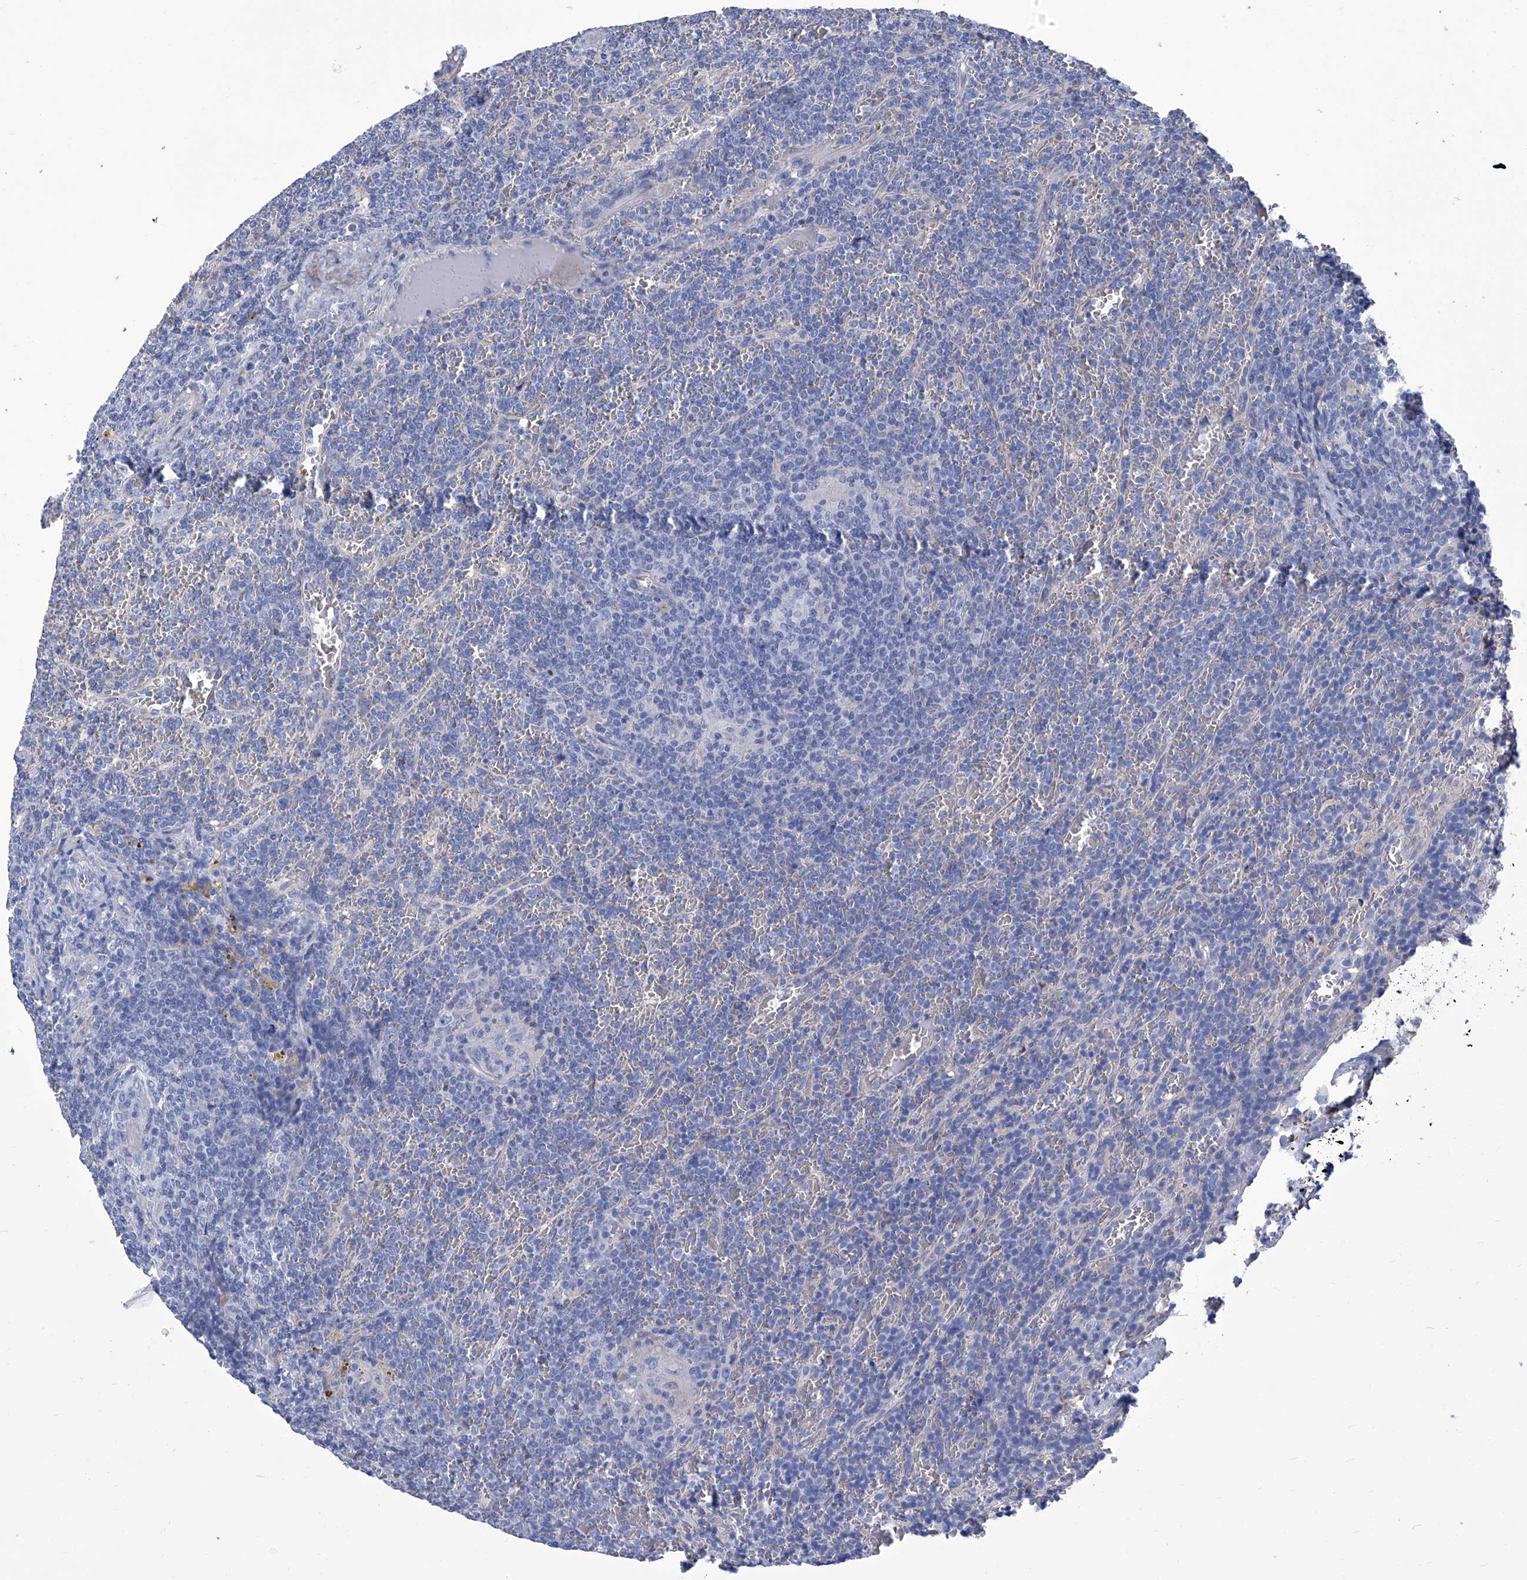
{"staining": {"intensity": "negative", "quantity": "none", "location": "none"}, "tissue": "lymphoma", "cell_type": "Tumor cells", "image_type": "cancer", "snomed": [{"axis": "morphology", "description": "Malignant lymphoma, non-Hodgkin's type, Low grade"}, {"axis": "topography", "description": "Spleen"}], "caption": "DAB (3,3'-diaminobenzidine) immunohistochemical staining of lymphoma shows no significant positivity in tumor cells.", "gene": "SMS", "patient": {"sex": "female", "age": 19}}